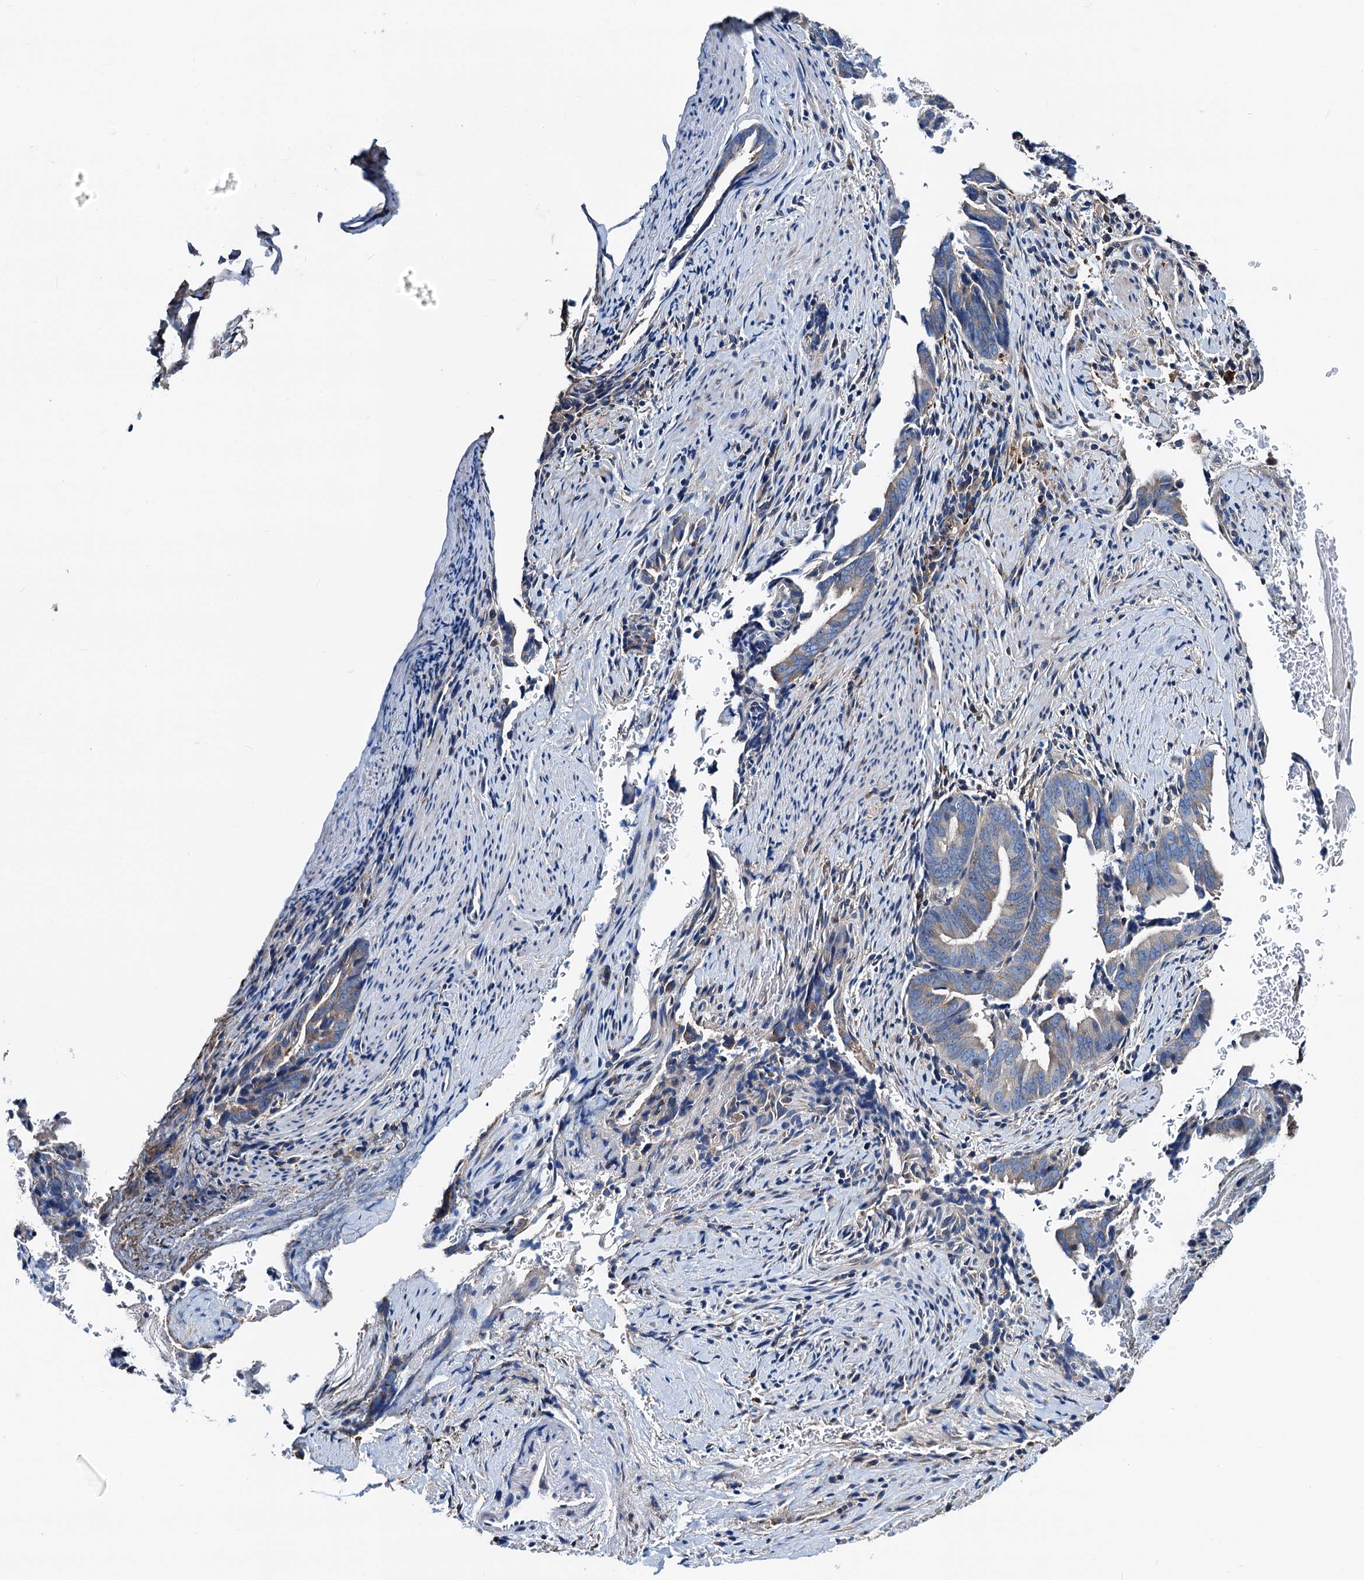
{"staining": {"intensity": "weak", "quantity": "<25%", "location": "cytoplasmic/membranous"}, "tissue": "pancreatic cancer", "cell_type": "Tumor cells", "image_type": "cancer", "snomed": [{"axis": "morphology", "description": "Adenocarcinoma, NOS"}, {"axis": "topography", "description": "Pancreas"}], "caption": "This is an immunohistochemistry image of human adenocarcinoma (pancreatic). There is no expression in tumor cells.", "gene": "GCOM1", "patient": {"sex": "female", "age": 63}}